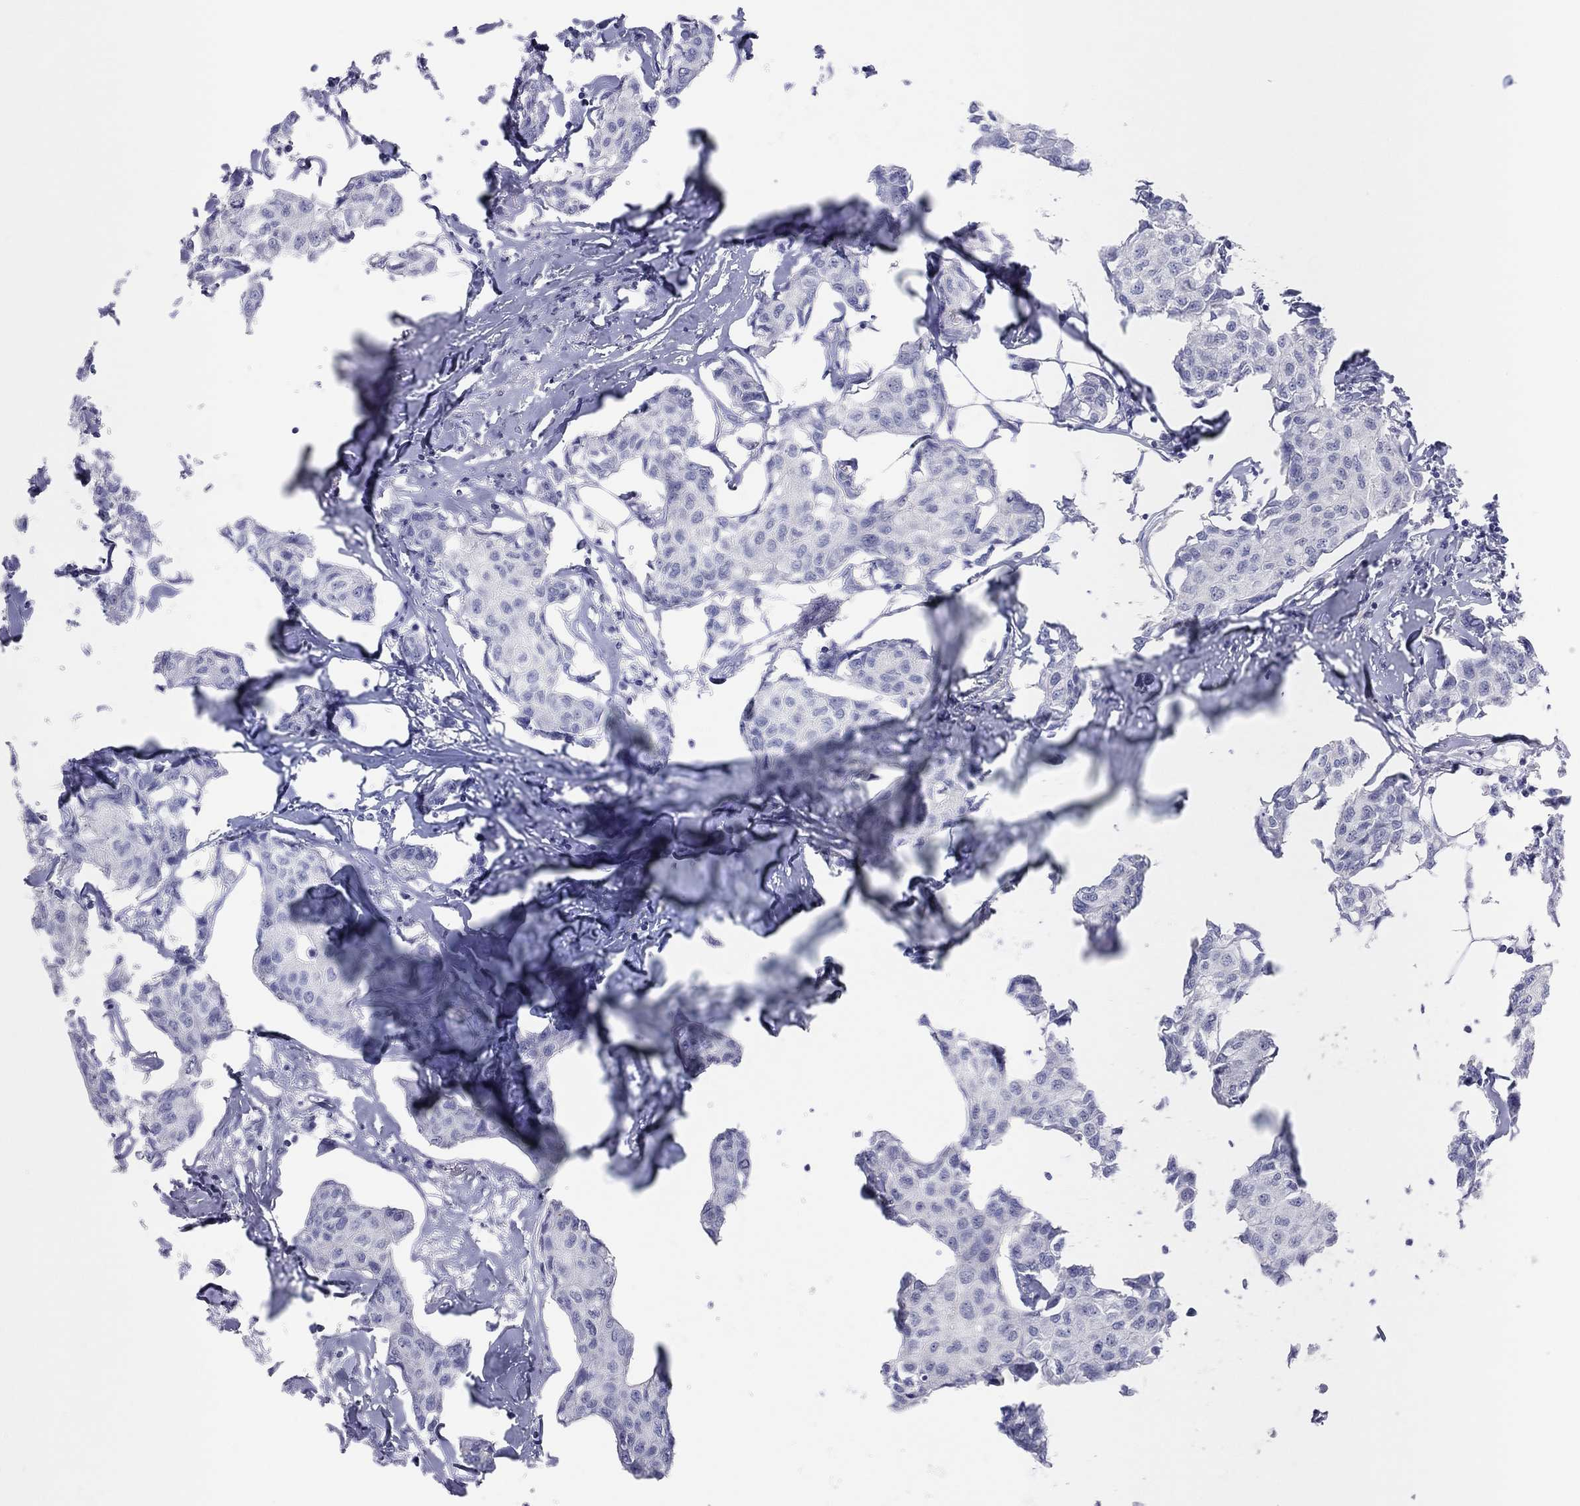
{"staining": {"intensity": "negative", "quantity": "none", "location": "none"}, "tissue": "breast cancer", "cell_type": "Tumor cells", "image_type": "cancer", "snomed": [{"axis": "morphology", "description": "Duct carcinoma"}, {"axis": "topography", "description": "Breast"}], "caption": "This is a micrograph of immunohistochemistry staining of breast cancer (invasive ductal carcinoma), which shows no expression in tumor cells. (Brightfield microscopy of DAB IHC at high magnification).", "gene": "CPNE6", "patient": {"sex": "female", "age": 80}}